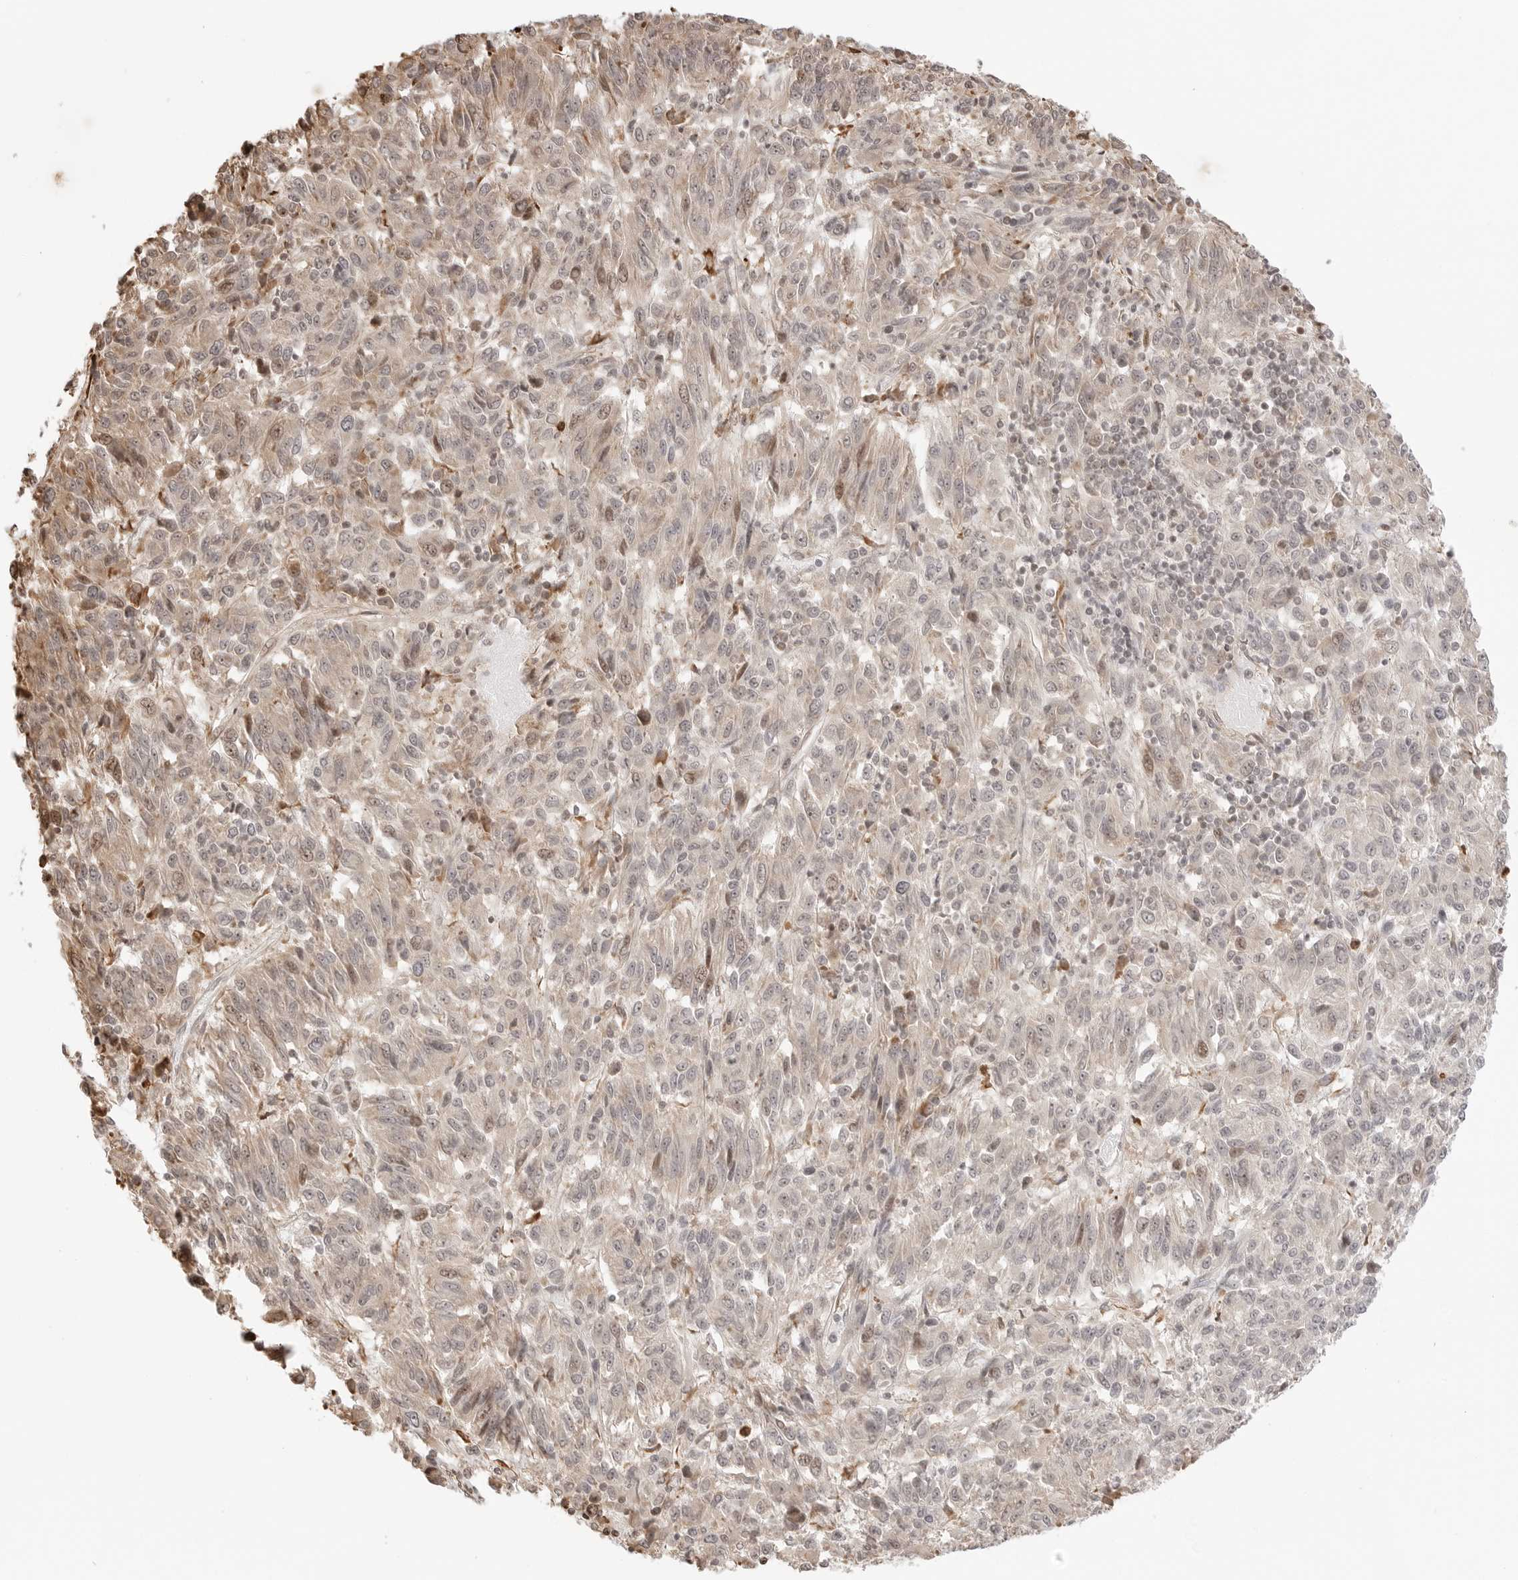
{"staining": {"intensity": "weak", "quantity": "<25%", "location": "cytoplasmic/membranous,nuclear"}, "tissue": "melanoma", "cell_type": "Tumor cells", "image_type": "cancer", "snomed": [{"axis": "morphology", "description": "Malignant melanoma, Metastatic site"}, {"axis": "topography", "description": "Lung"}], "caption": "Immunohistochemical staining of melanoma shows no significant positivity in tumor cells.", "gene": "FKBP14", "patient": {"sex": "male", "age": 64}}